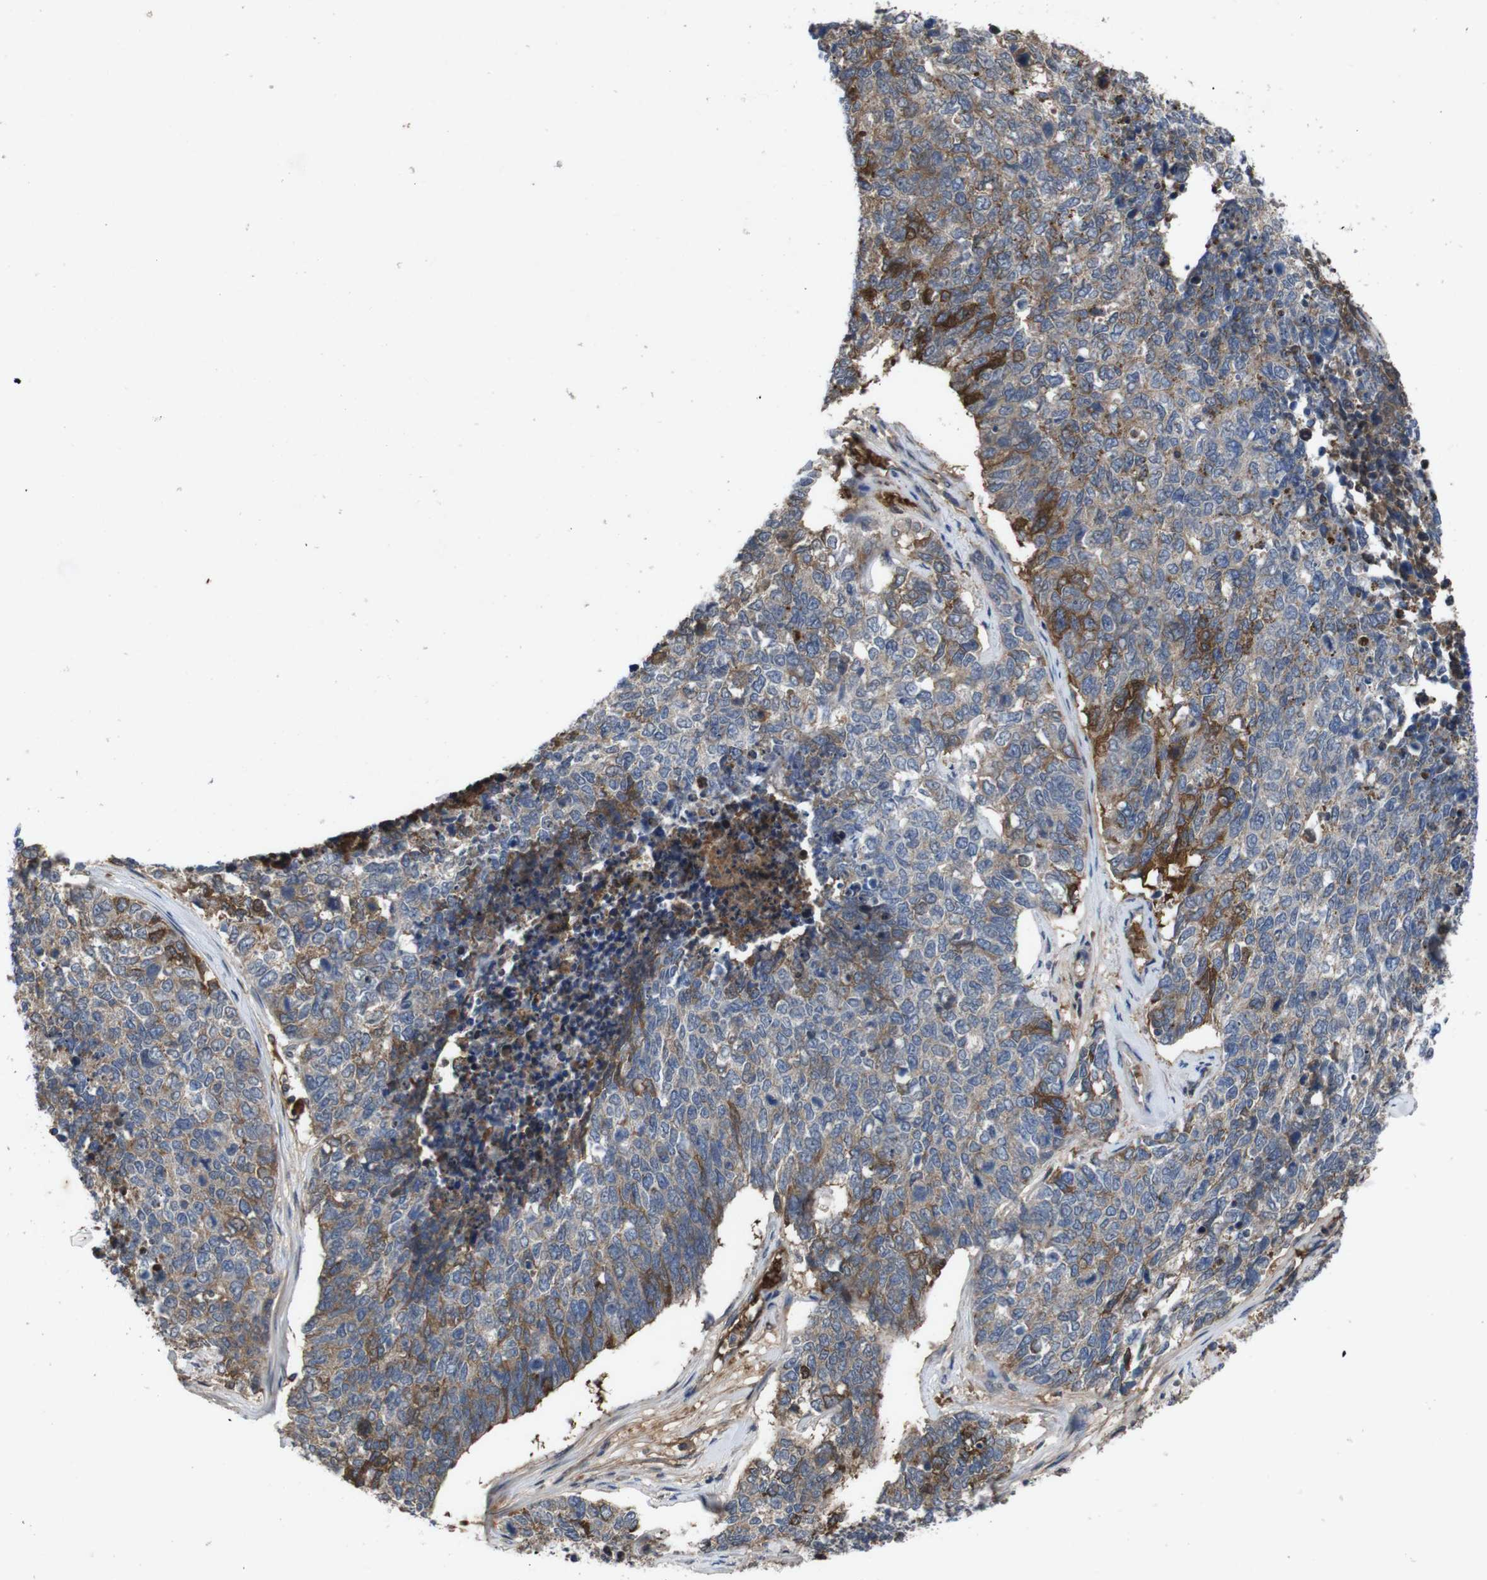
{"staining": {"intensity": "moderate", "quantity": "25%-75%", "location": "cytoplasmic/membranous"}, "tissue": "cervical cancer", "cell_type": "Tumor cells", "image_type": "cancer", "snomed": [{"axis": "morphology", "description": "Squamous cell carcinoma, NOS"}, {"axis": "topography", "description": "Cervix"}], "caption": "A medium amount of moderate cytoplasmic/membranous staining is present in approximately 25%-75% of tumor cells in cervical squamous cell carcinoma tissue.", "gene": "SPTB", "patient": {"sex": "female", "age": 63}}